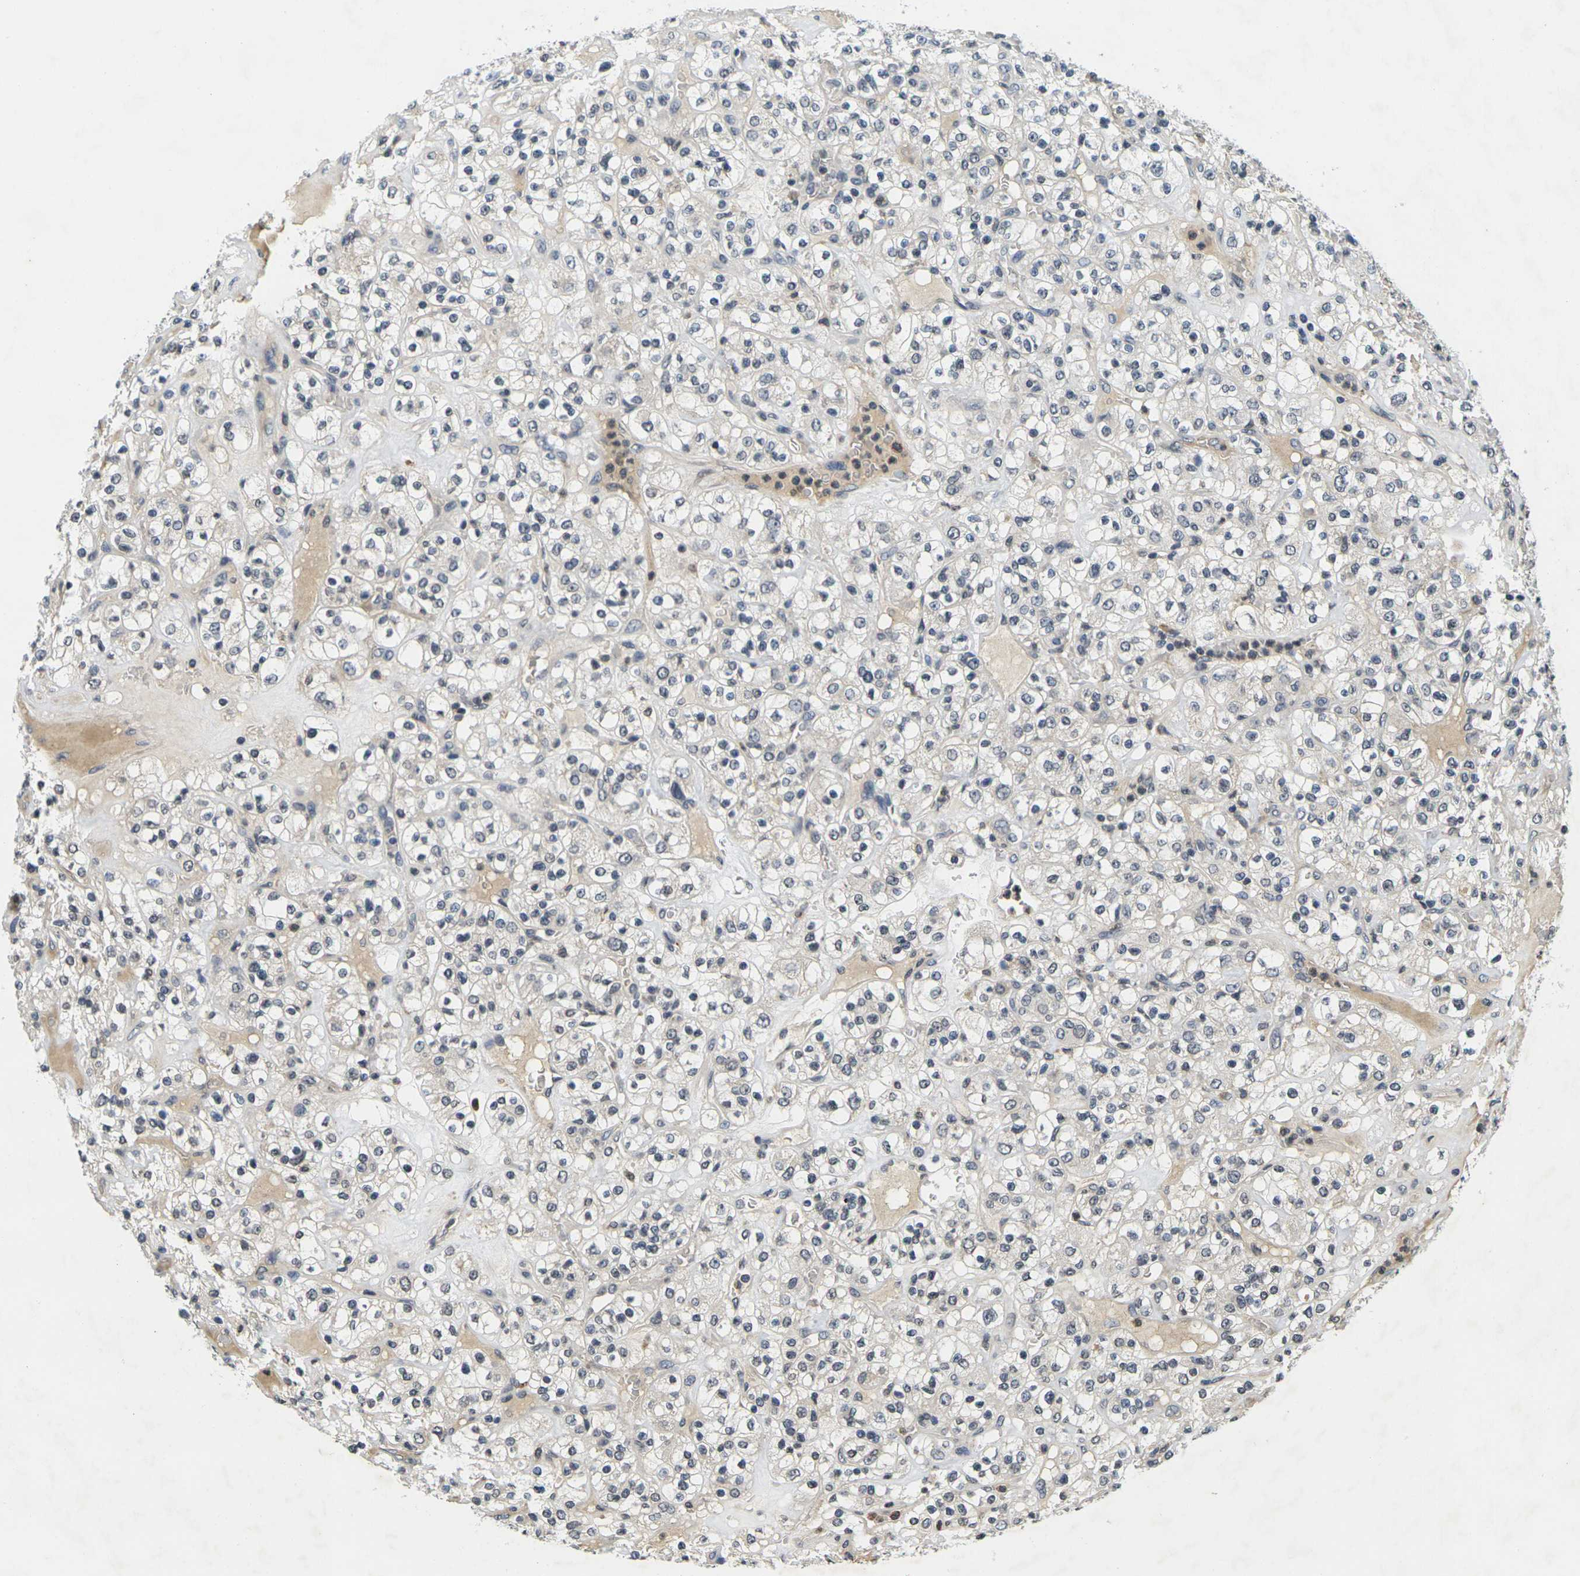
{"staining": {"intensity": "negative", "quantity": "none", "location": "none"}, "tissue": "renal cancer", "cell_type": "Tumor cells", "image_type": "cancer", "snomed": [{"axis": "morphology", "description": "Normal tissue, NOS"}, {"axis": "morphology", "description": "Adenocarcinoma, NOS"}, {"axis": "topography", "description": "Kidney"}], "caption": "DAB immunohistochemical staining of human renal cancer demonstrates no significant staining in tumor cells. (Stains: DAB immunohistochemistry with hematoxylin counter stain, Microscopy: brightfield microscopy at high magnification).", "gene": "C1QC", "patient": {"sex": "female", "age": 72}}